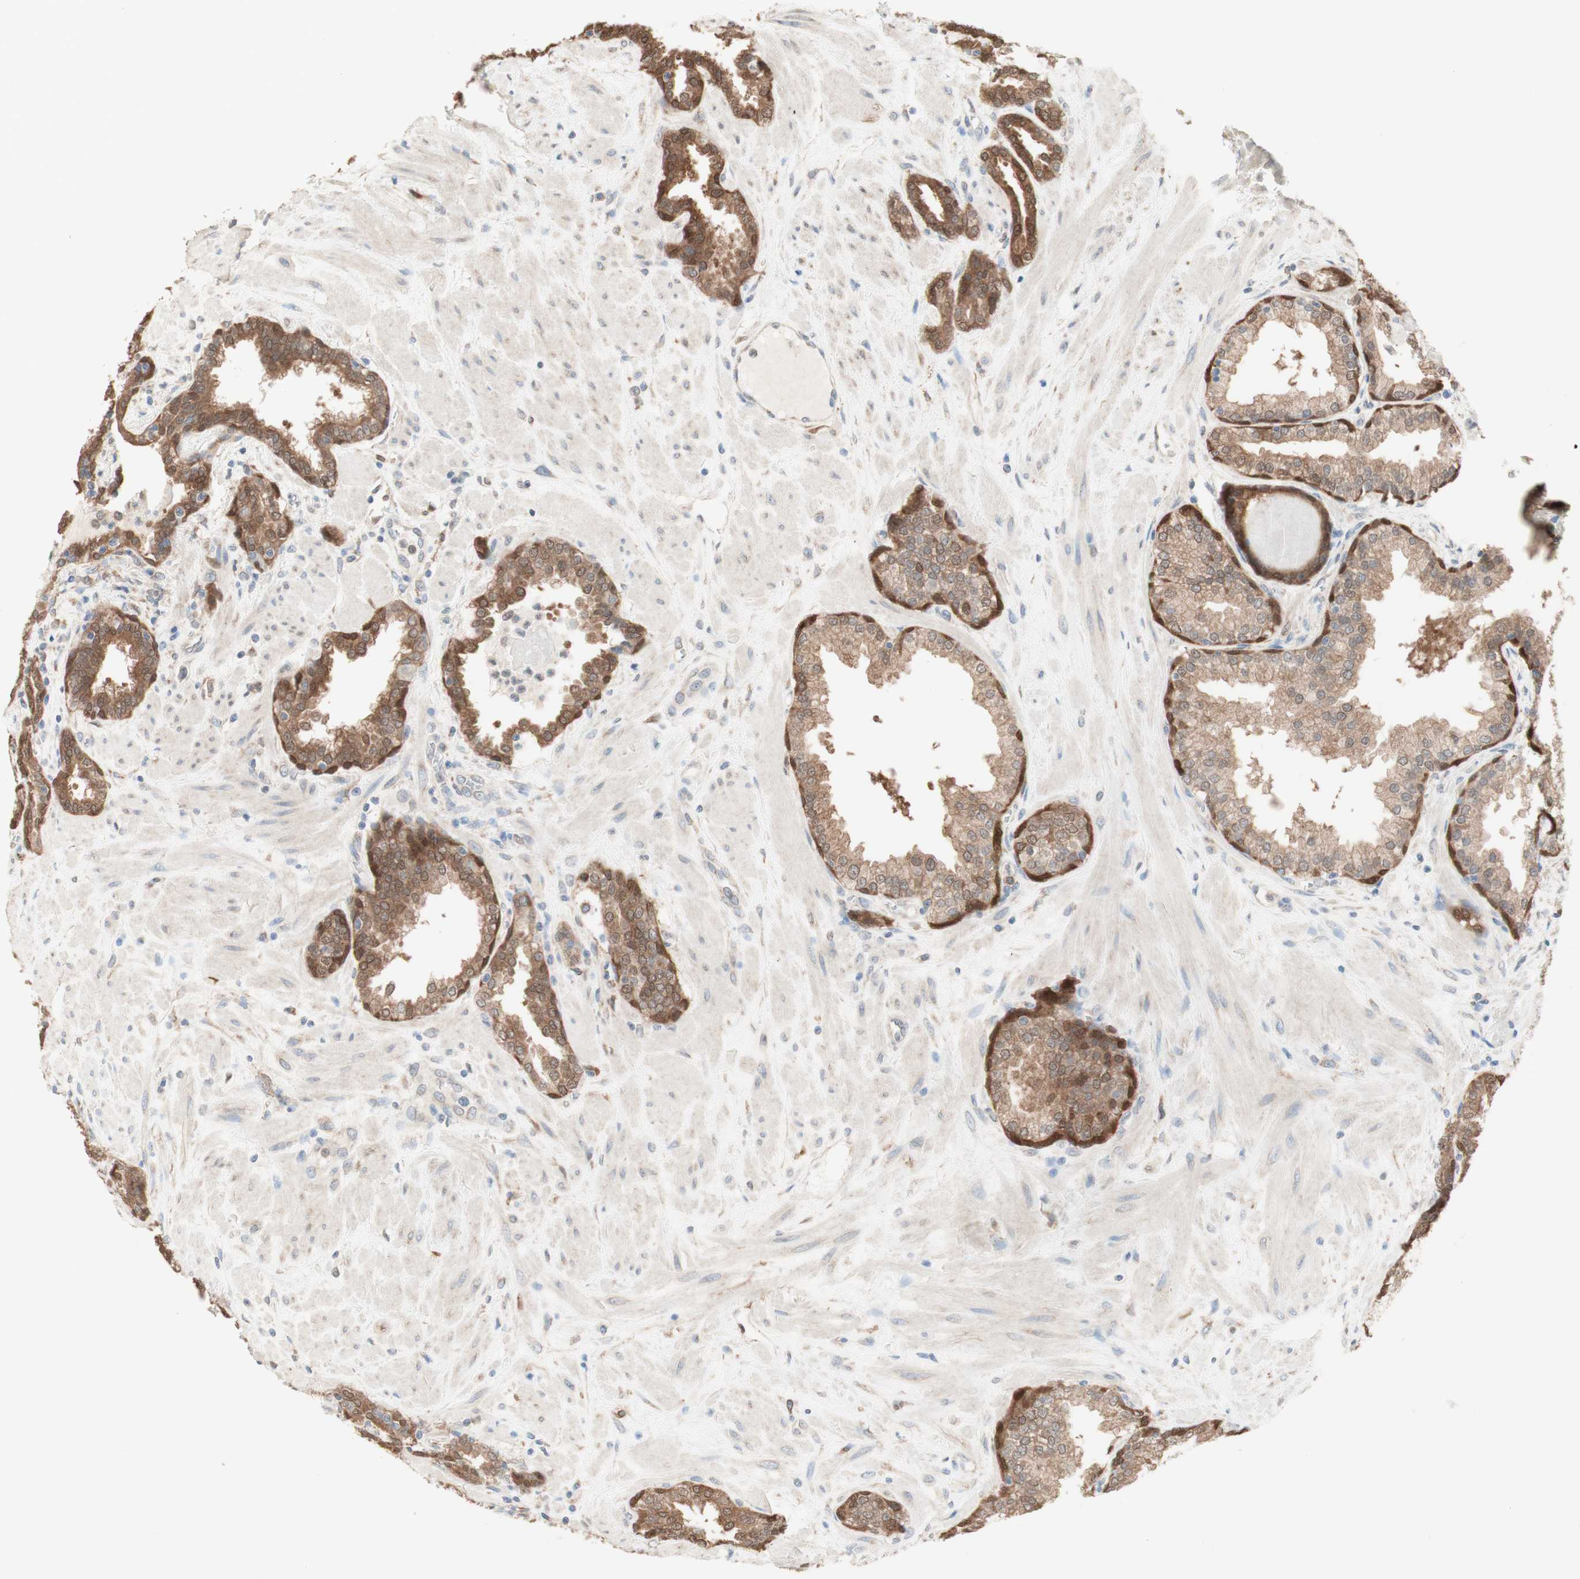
{"staining": {"intensity": "moderate", "quantity": ">75%", "location": "cytoplasmic/membranous,nuclear"}, "tissue": "prostate", "cell_type": "Glandular cells", "image_type": "normal", "snomed": [{"axis": "morphology", "description": "Normal tissue, NOS"}, {"axis": "topography", "description": "Prostate"}], "caption": "Moderate cytoplasmic/membranous,nuclear positivity is seen in about >75% of glandular cells in benign prostate.", "gene": "COMT", "patient": {"sex": "male", "age": 51}}